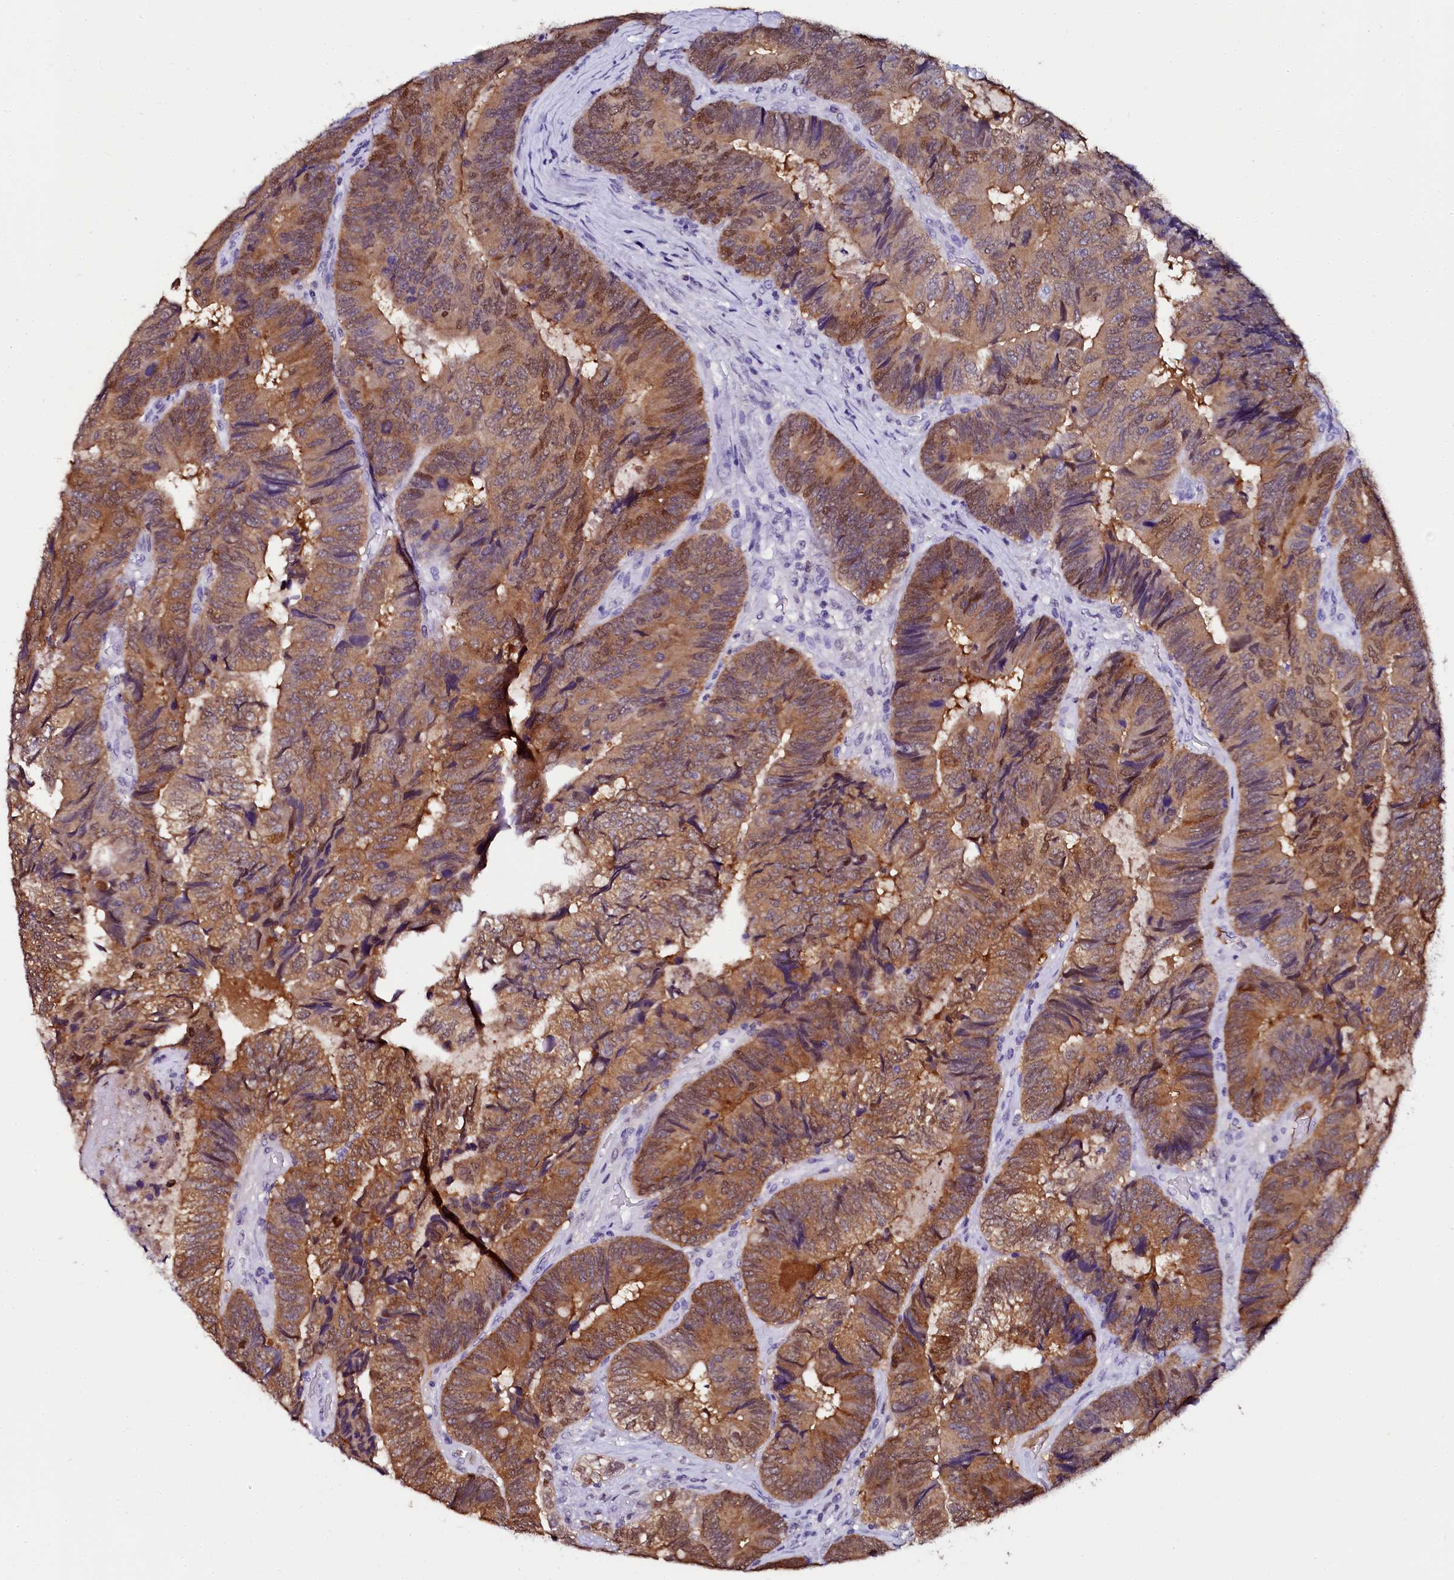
{"staining": {"intensity": "moderate", "quantity": ">75%", "location": "cytoplasmic/membranous,nuclear"}, "tissue": "colorectal cancer", "cell_type": "Tumor cells", "image_type": "cancer", "snomed": [{"axis": "morphology", "description": "Adenocarcinoma, NOS"}, {"axis": "topography", "description": "Colon"}], "caption": "DAB (3,3'-diaminobenzidine) immunohistochemical staining of human colorectal cancer (adenocarcinoma) demonstrates moderate cytoplasmic/membranous and nuclear protein positivity in approximately >75% of tumor cells.", "gene": "SORD", "patient": {"sex": "female", "age": 67}}